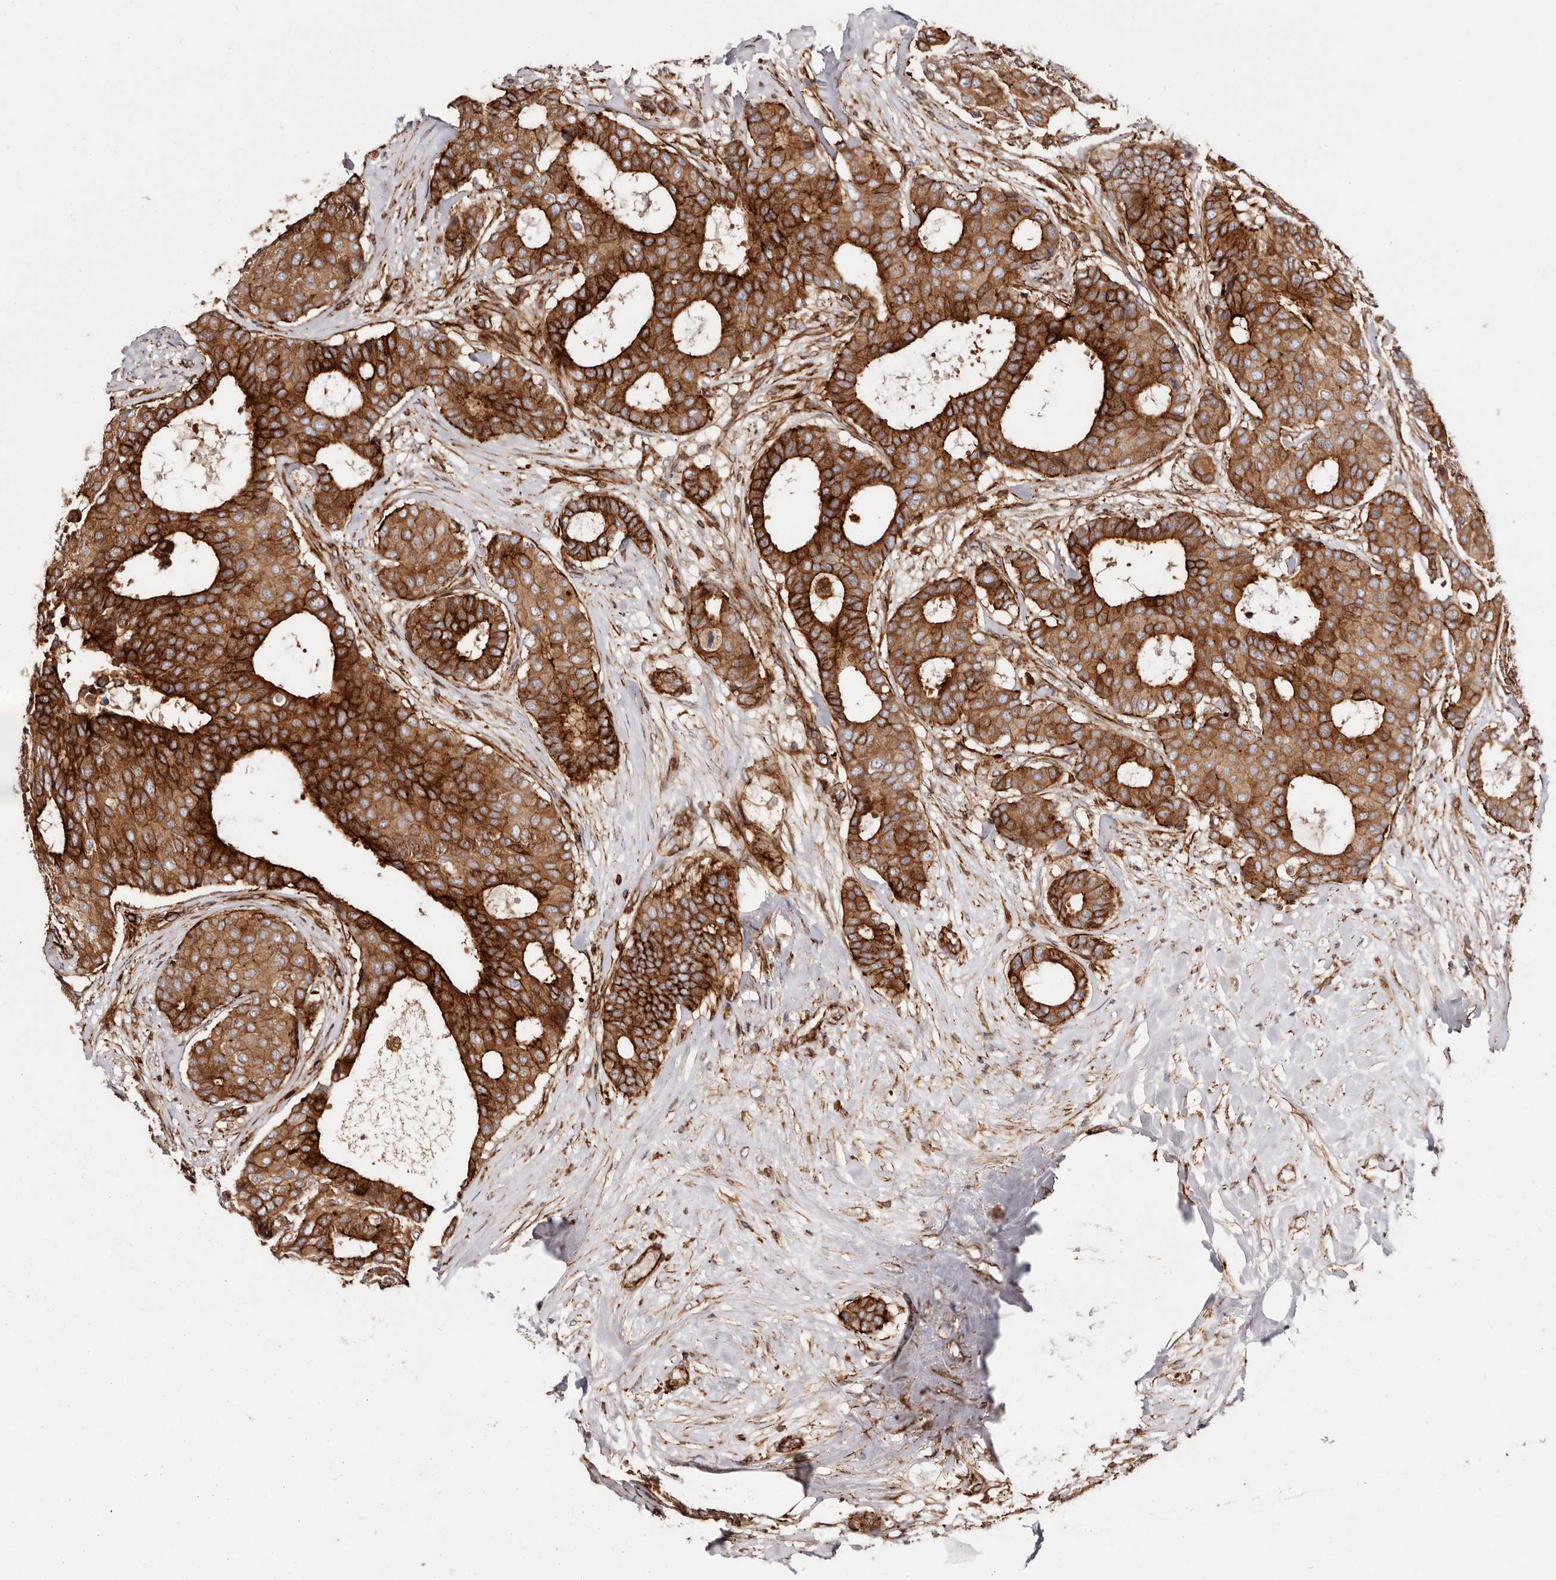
{"staining": {"intensity": "strong", "quantity": ">75%", "location": "cytoplasmic/membranous"}, "tissue": "breast cancer", "cell_type": "Tumor cells", "image_type": "cancer", "snomed": [{"axis": "morphology", "description": "Duct carcinoma"}, {"axis": "topography", "description": "Breast"}], "caption": "Protein staining by immunohistochemistry displays strong cytoplasmic/membranous staining in about >75% of tumor cells in breast cancer.", "gene": "PTPN22", "patient": {"sex": "female", "age": 75}}